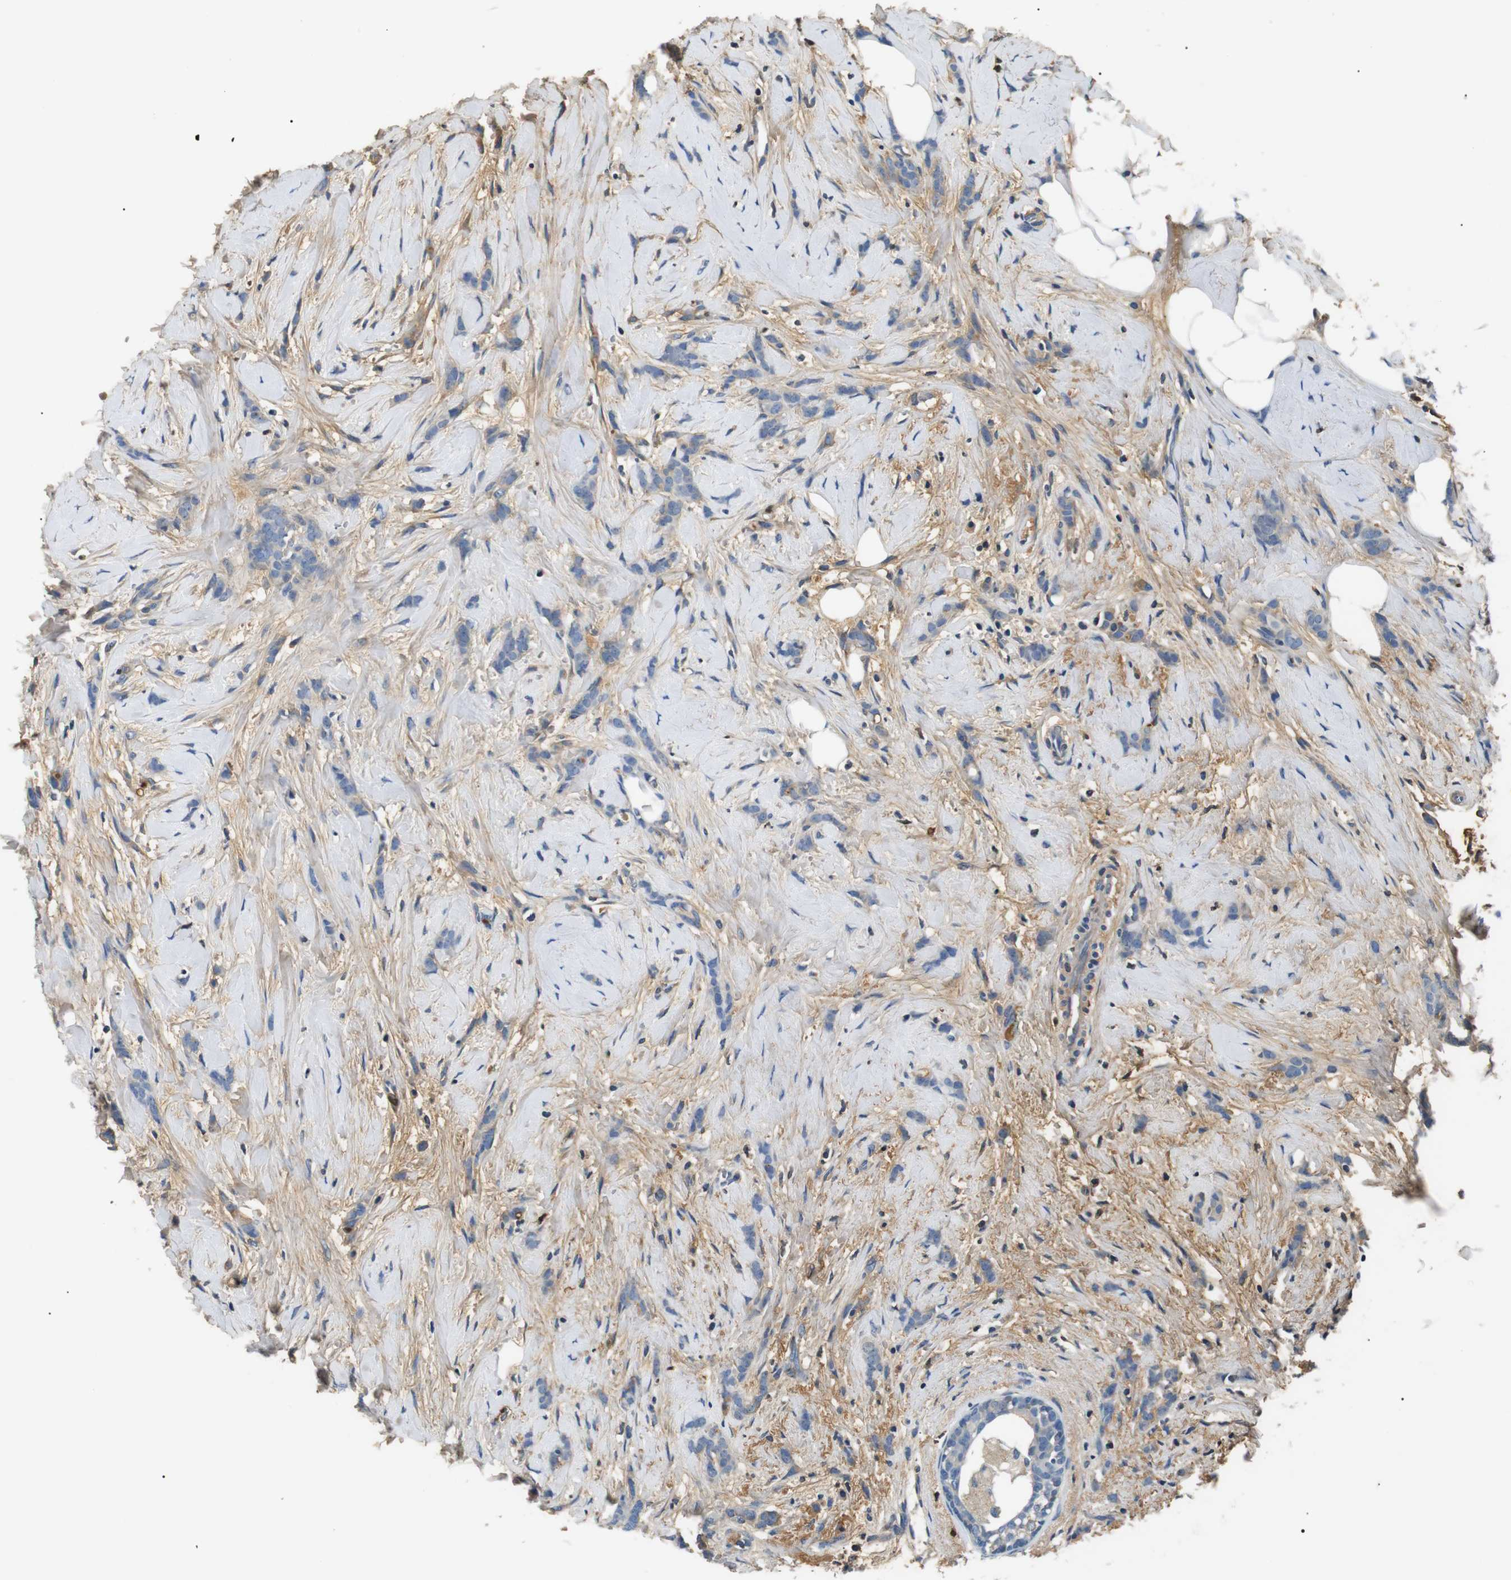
{"staining": {"intensity": "negative", "quantity": "none", "location": "none"}, "tissue": "breast cancer", "cell_type": "Tumor cells", "image_type": "cancer", "snomed": [{"axis": "morphology", "description": "Lobular carcinoma, in situ"}, {"axis": "morphology", "description": "Lobular carcinoma"}, {"axis": "topography", "description": "Breast"}], "caption": "High magnification brightfield microscopy of lobular carcinoma in situ (breast) stained with DAB (brown) and counterstained with hematoxylin (blue): tumor cells show no significant positivity.", "gene": "LHCGR", "patient": {"sex": "female", "age": 41}}